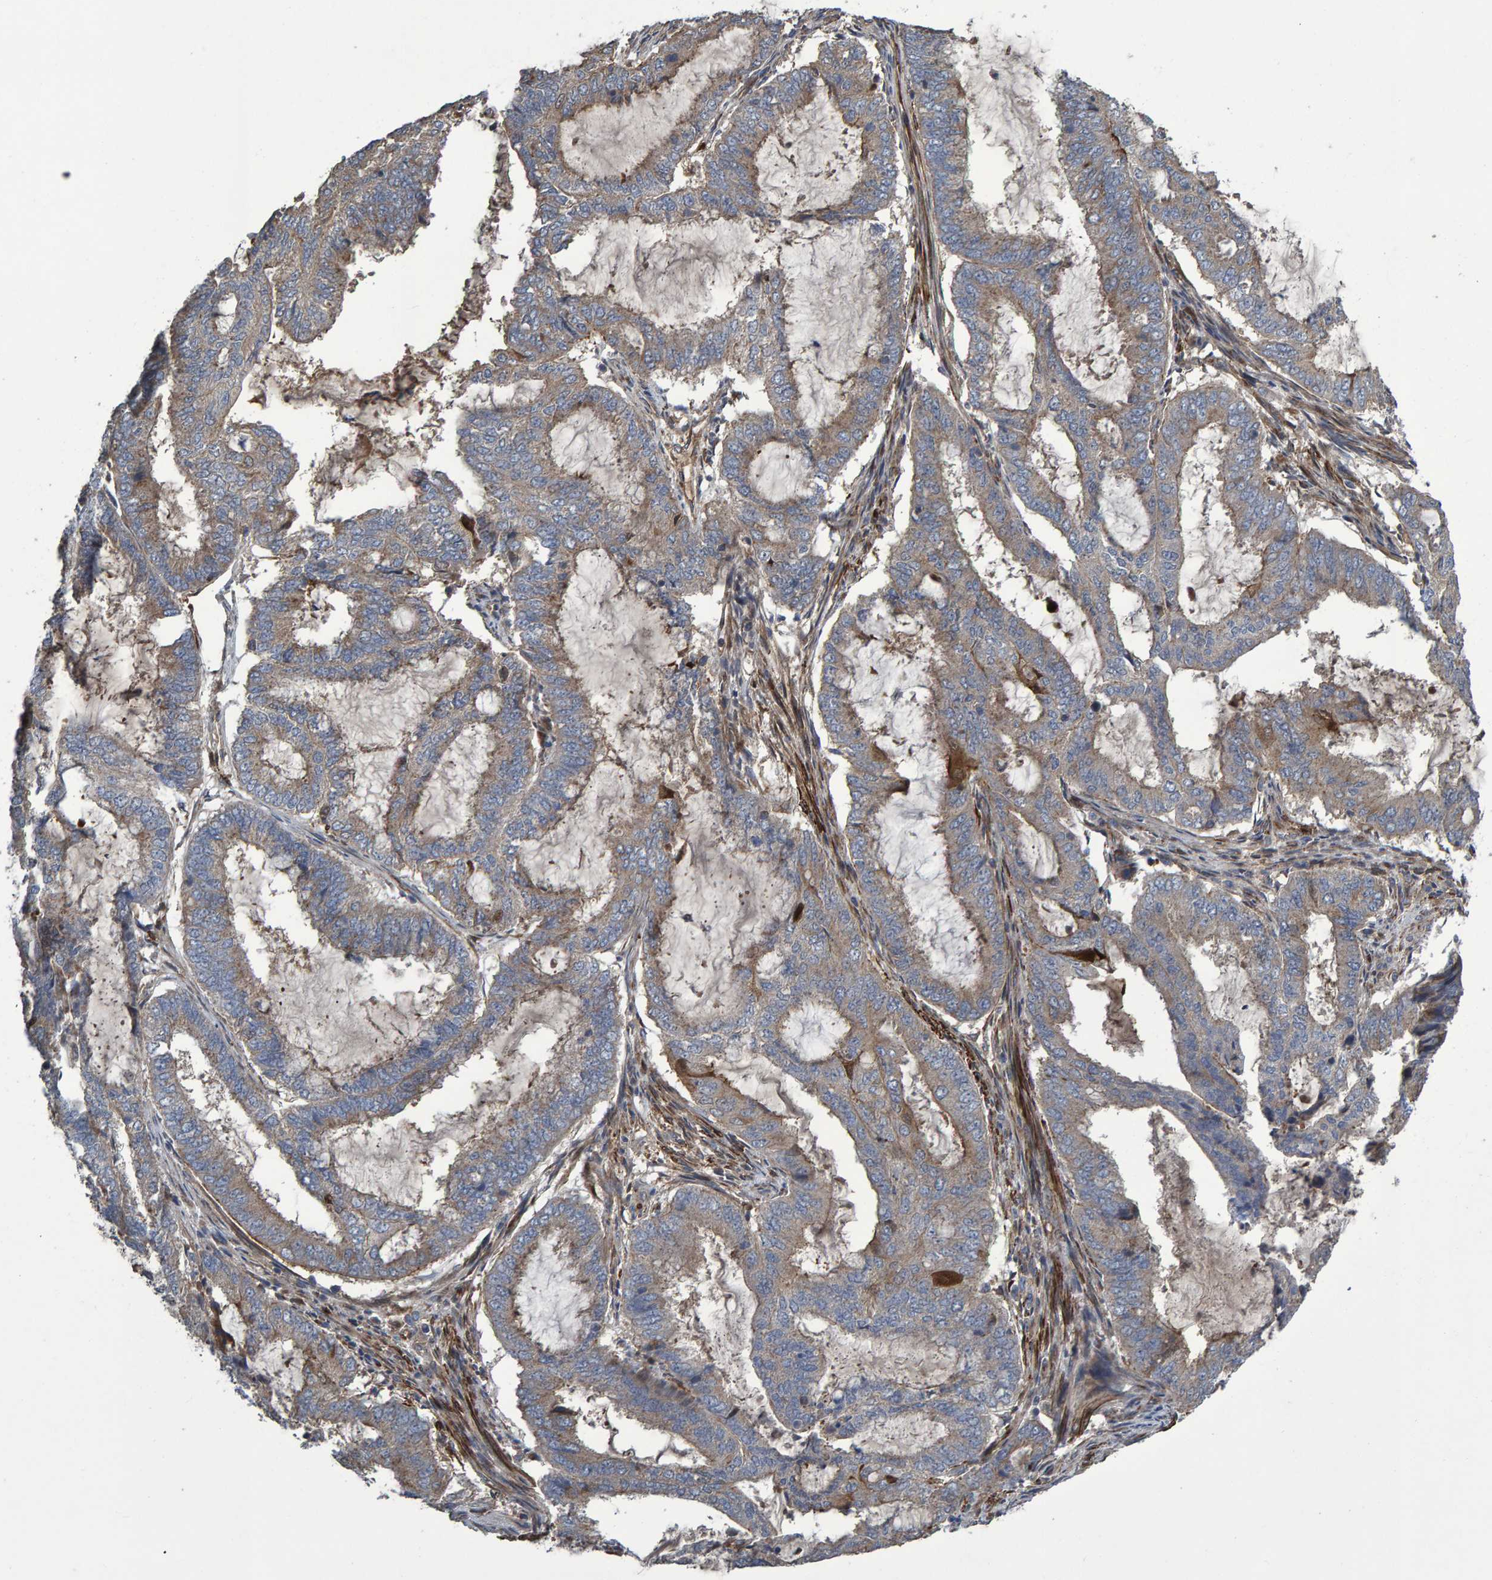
{"staining": {"intensity": "weak", "quantity": "25%-75%", "location": "cytoplasmic/membranous"}, "tissue": "endometrial cancer", "cell_type": "Tumor cells", "image_type": "cancer", "snomed": [{"axis": "morphology", "description": "Adenocarcinoma, NOS"}, {"axis": "topography", "description": "Endometrium"}], "caption": "This histopathology image demonstrates immunohistochemistry (IHC) staining of endometrial adenocarcinoma, with low weak cytoplasmic/membranous positivity in approximately 25%-75% of tumor cells.", "gene": "SLIT2", "patient": {"sex": "female", "age": 51}}